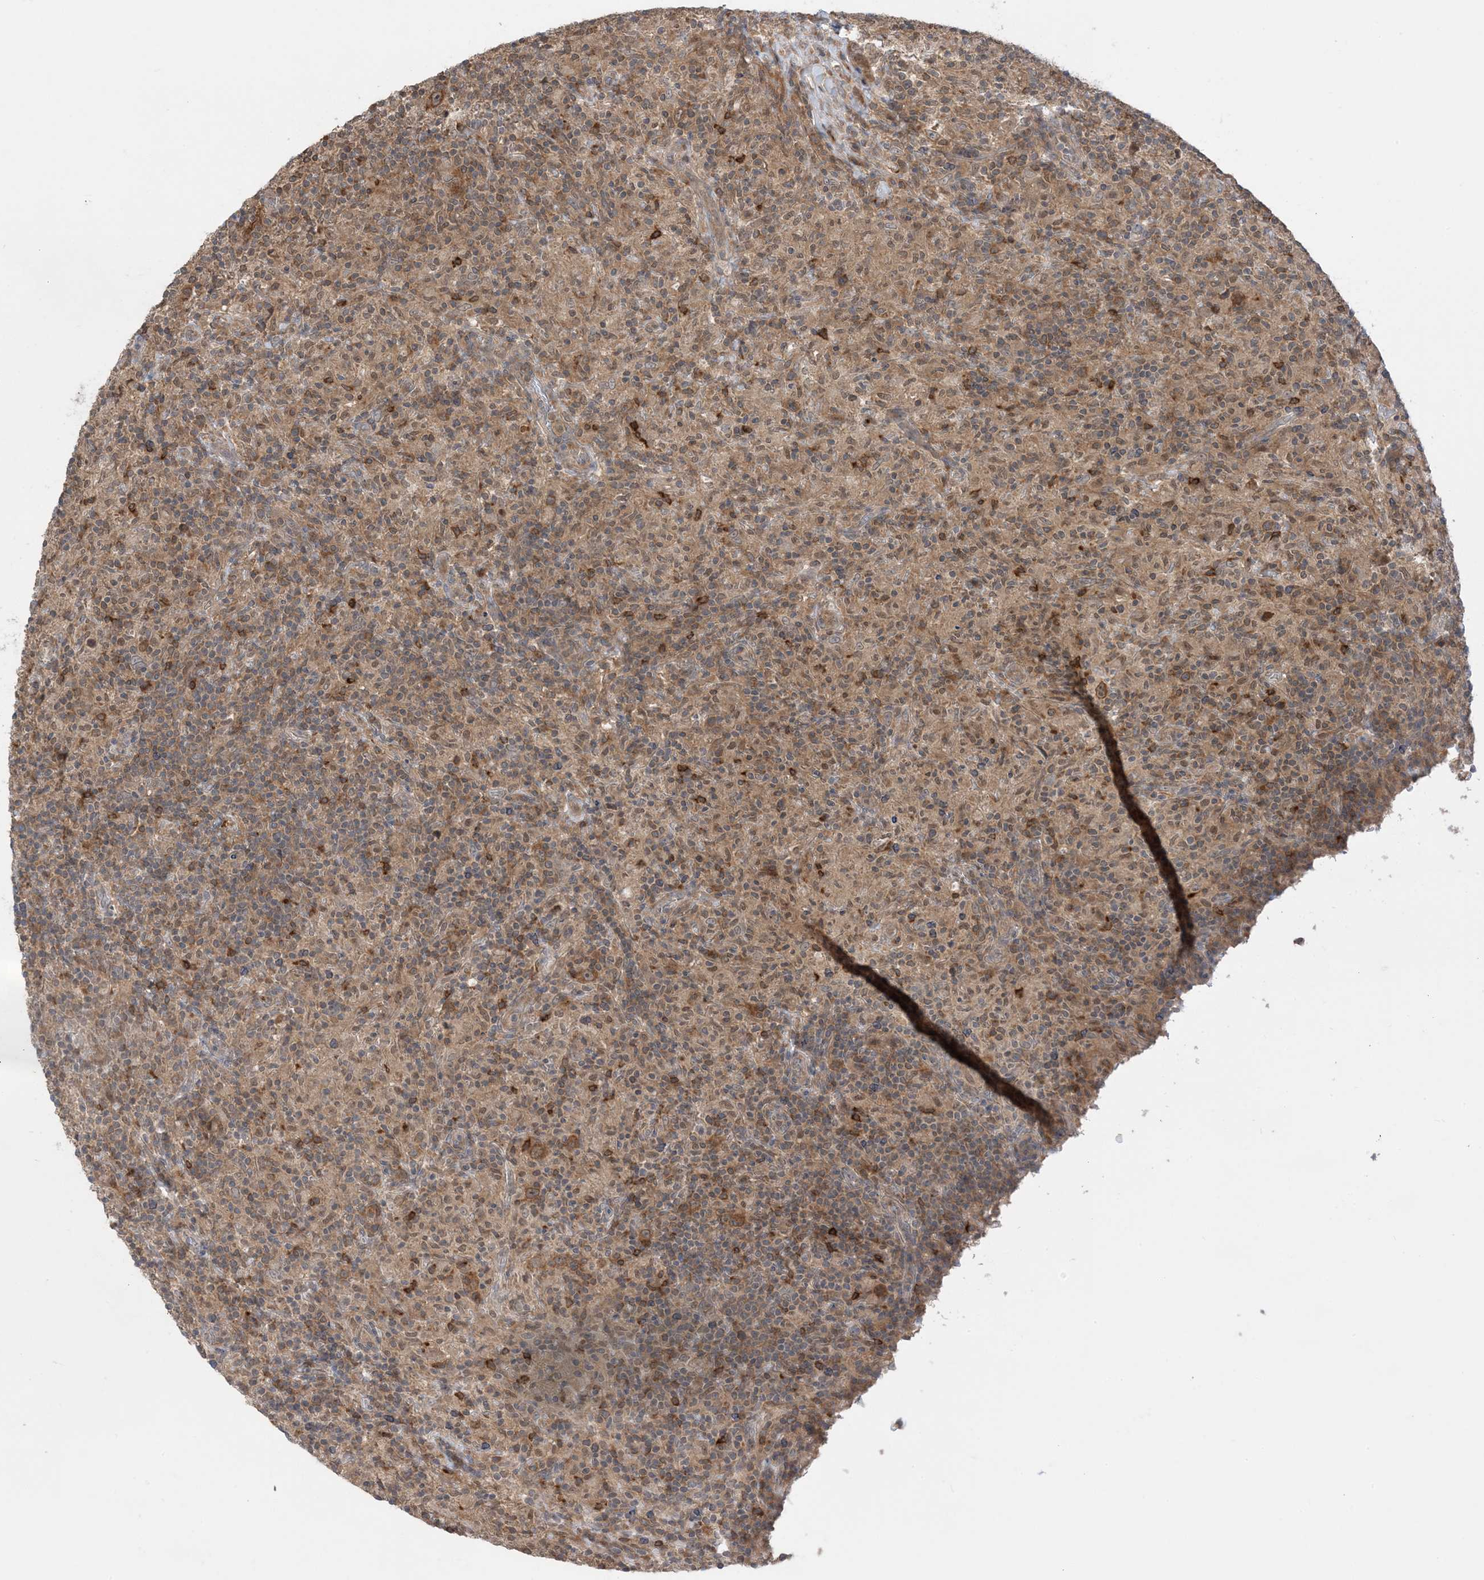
{"staining": {"intensity": "moderate", "quantity": ">75%", "location": "cytoplasmic/membranous"}, "tissue": "lymphoma", "cell_type": "Tumor cells", "image_type": "cancer", "snomed": [{"axis": "morphology", "description": "Hodgkin's disease, NOS"}, {"axis": "topography", "description": "Lymph node"}], "caption": "DAB (3,3'-diaminobenzidine) immunohistochemical staining of human lymphoma exhibits moderate cytoplasmic/membranous protein positivity in about >75% of tumor cells. The staining is performed using DAB (3,3'-diaminobenzidine) brown chromogen to label protein expression. The nuclei are counter-stained blue using hematoxylin.", "gene": "WDR26", "patient": {"sex": "male", "age": 70}}